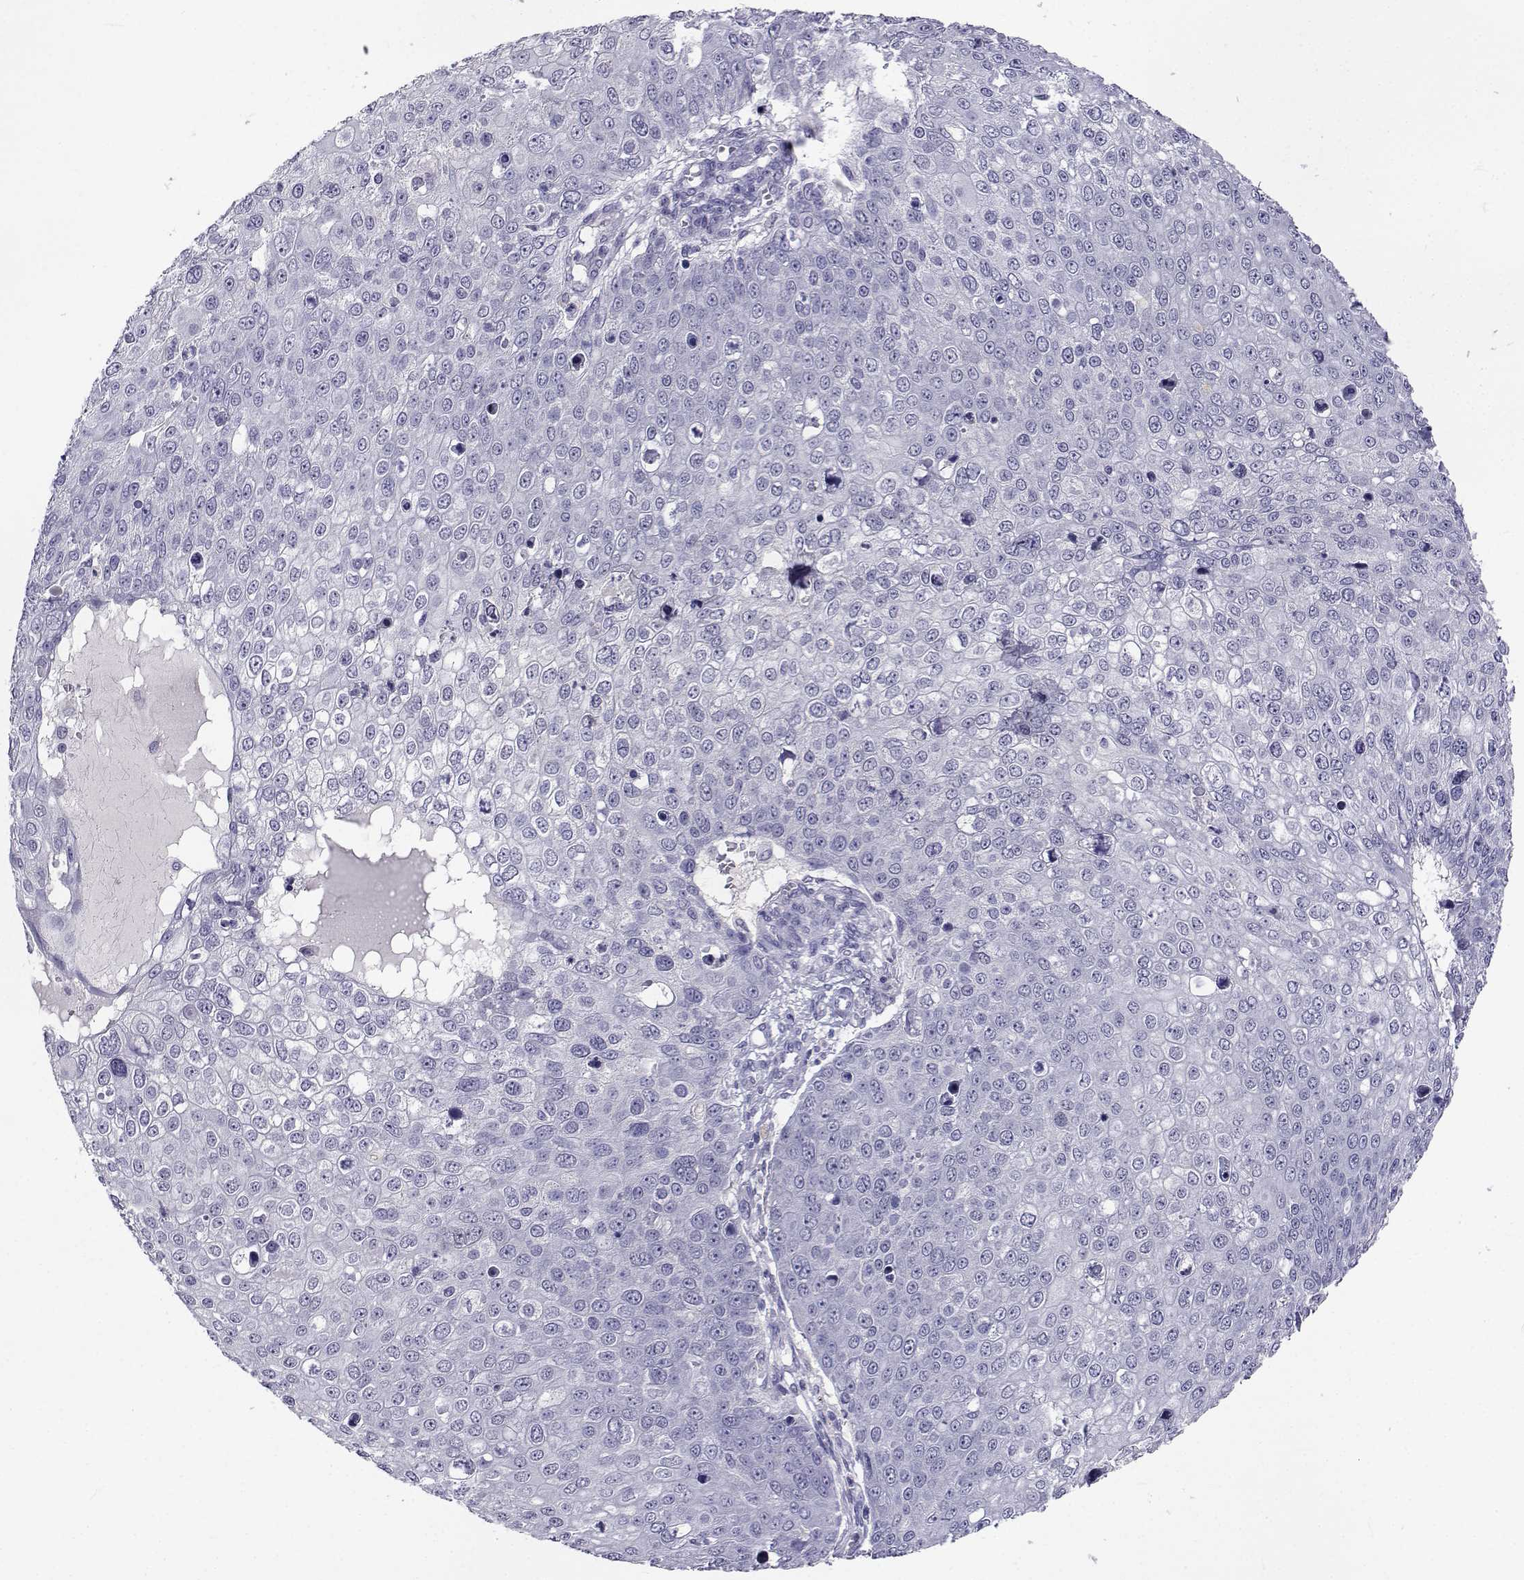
{"staining": {"intensity": "negative", "quantity": "none", "location": "none"}, "tissue": "skin cancer", "cell_type": "Tumor cells", "image_type": "cancer", "snomed": [{"axis": "morphology", "description": "Squamous cell carcinoma, NOS"}, {"axis": "topography", "description": "Skin"}], "caption": "This is an immunohistochemistry (IHC) histopathology image of human skin squamous cell carcinoma. There is no positivity in tumor cells.", "gene": "SLC6A3", "patient": {"sex": "male", "age": 71}}